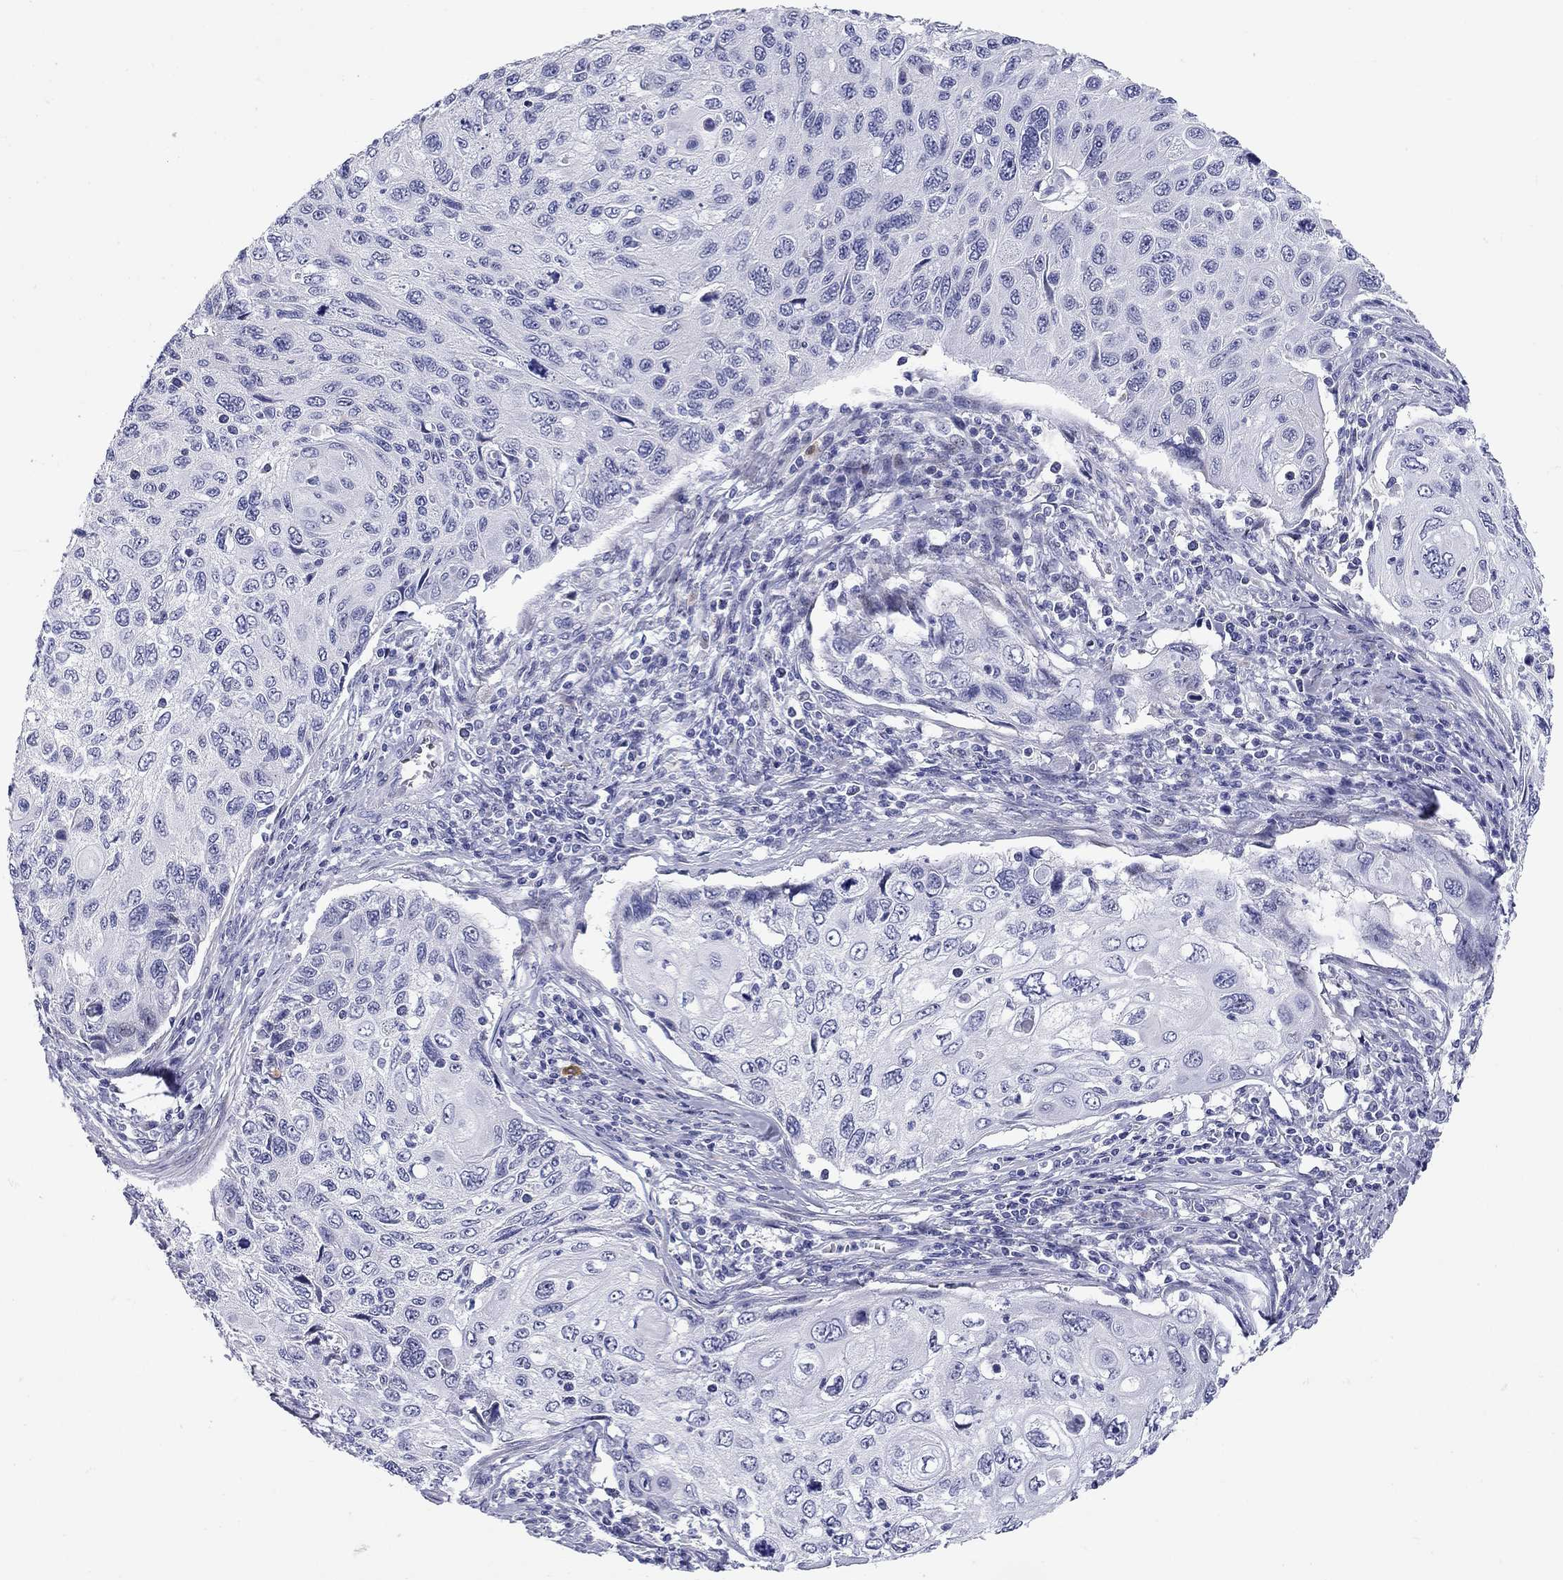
{"staining": {"intensity": "negative", "quantity": "none", "location": "none"}, "tissue": "cervical cancer", "cell_type": "Tumor cells", "image_type": "cancer", "snomed": [{"axis": "morphology", "description": "Squamous cell carcinoma, NOS"}, {"axis": "topography", "description": "Cervix"}], "caption": "This is an immunohistochemistry histopathology image of human cervical cancer (squamous cell carcinoma). There is no expression in tumor cells.", "gene": "C8orf88", "patient": {"sex": "female", "age": 70}}